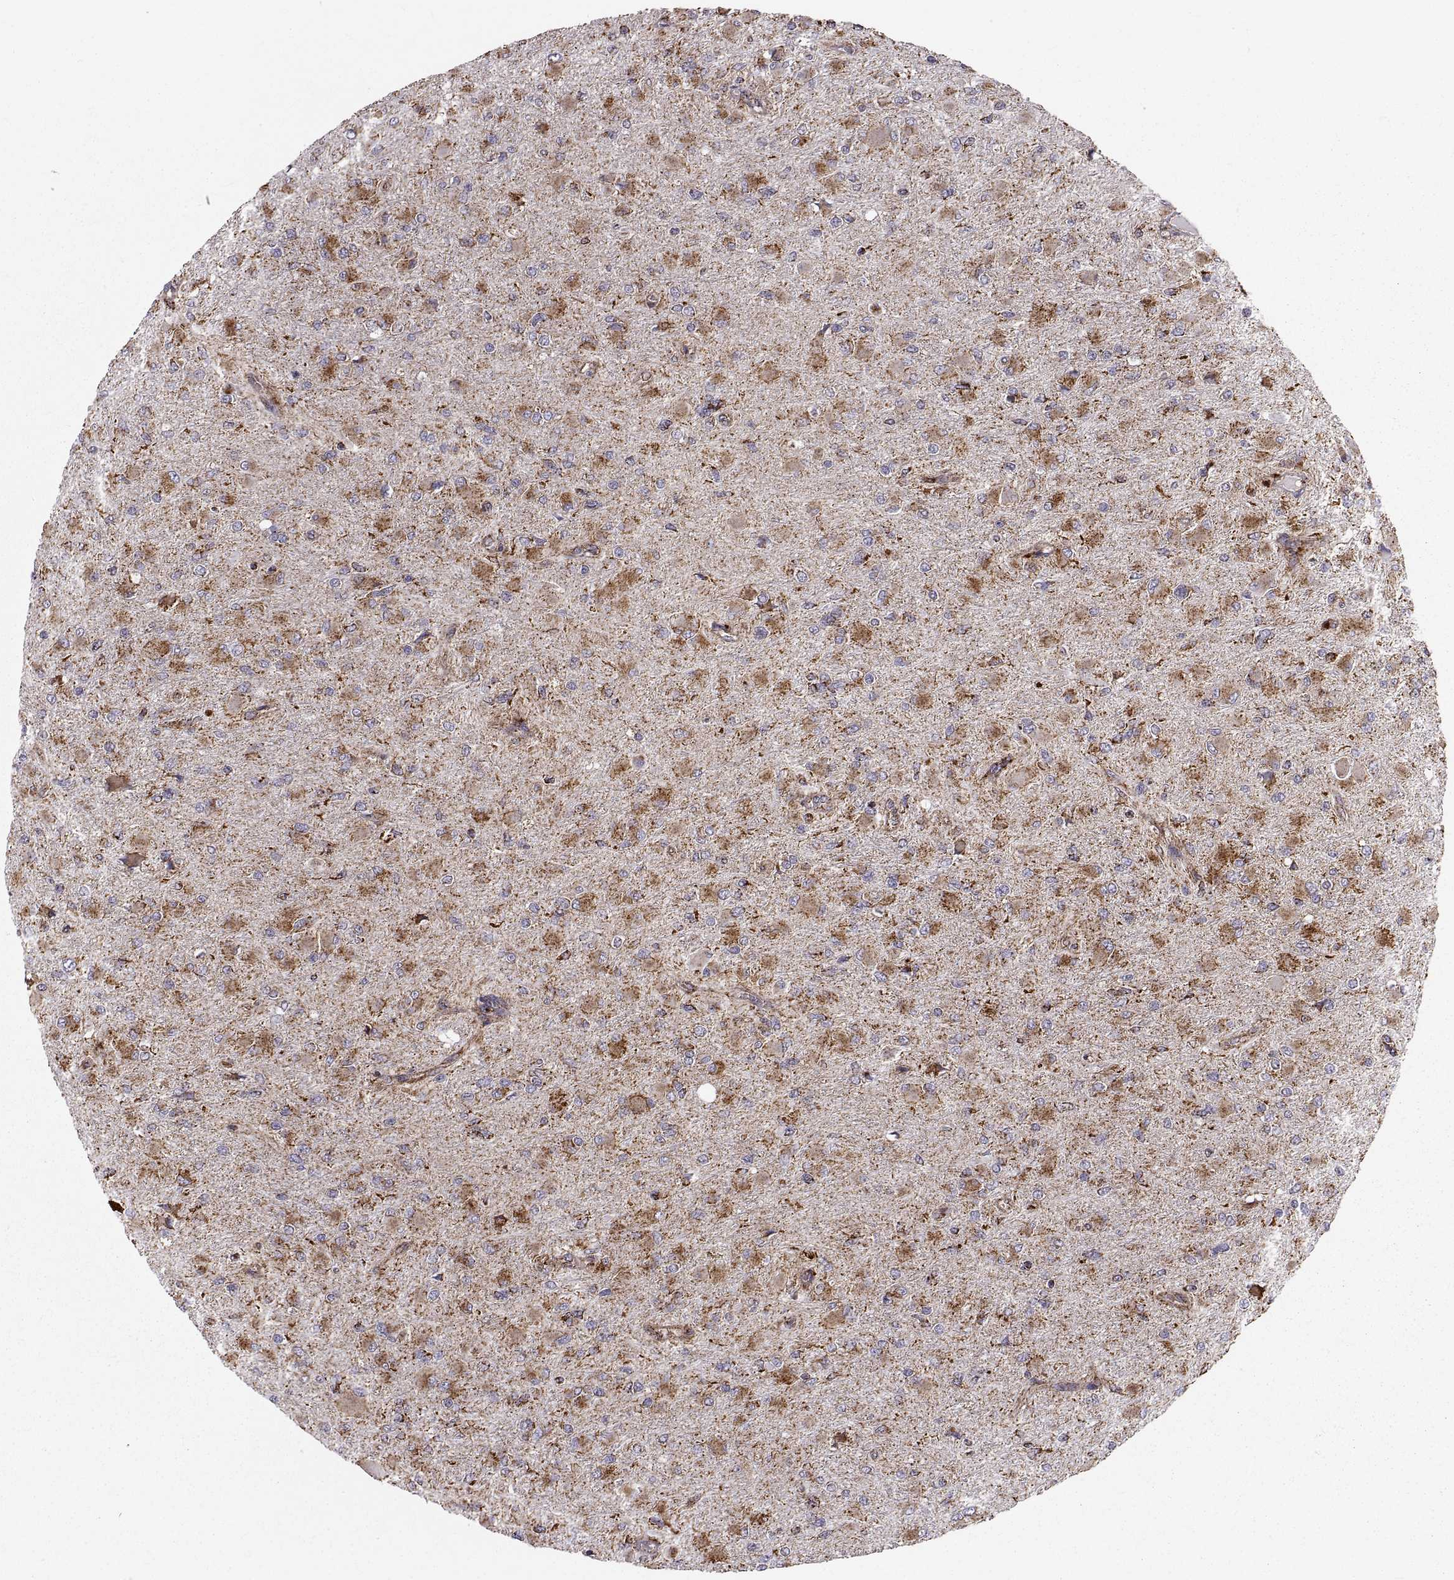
{"staining": {"intensity": "moderate", "quantity": "25%-75%", "location": "cytoplasmic/membranous"}, "tissue": "glioma", "cell_type": "Tumor cells", "image_type": "cancer", "snomed": [{"axis": "morphology", "description": "Glioma, malignant, High grade"}, {"axis": "topography", "description": "Cerebral cortex"}], "caption": "Tumor cells demonstrate medium levels of moderate cytoplasmic/membranous expression in about 25%-75% of cells in glioma. The staining was performed using DAB to visualize the protein expression in brown, while the nuclei were stained in blue with hematoxylin (Magnification: 20x).", "gene": "ARSD", "patient": {"sex": "female", "age": 36}}